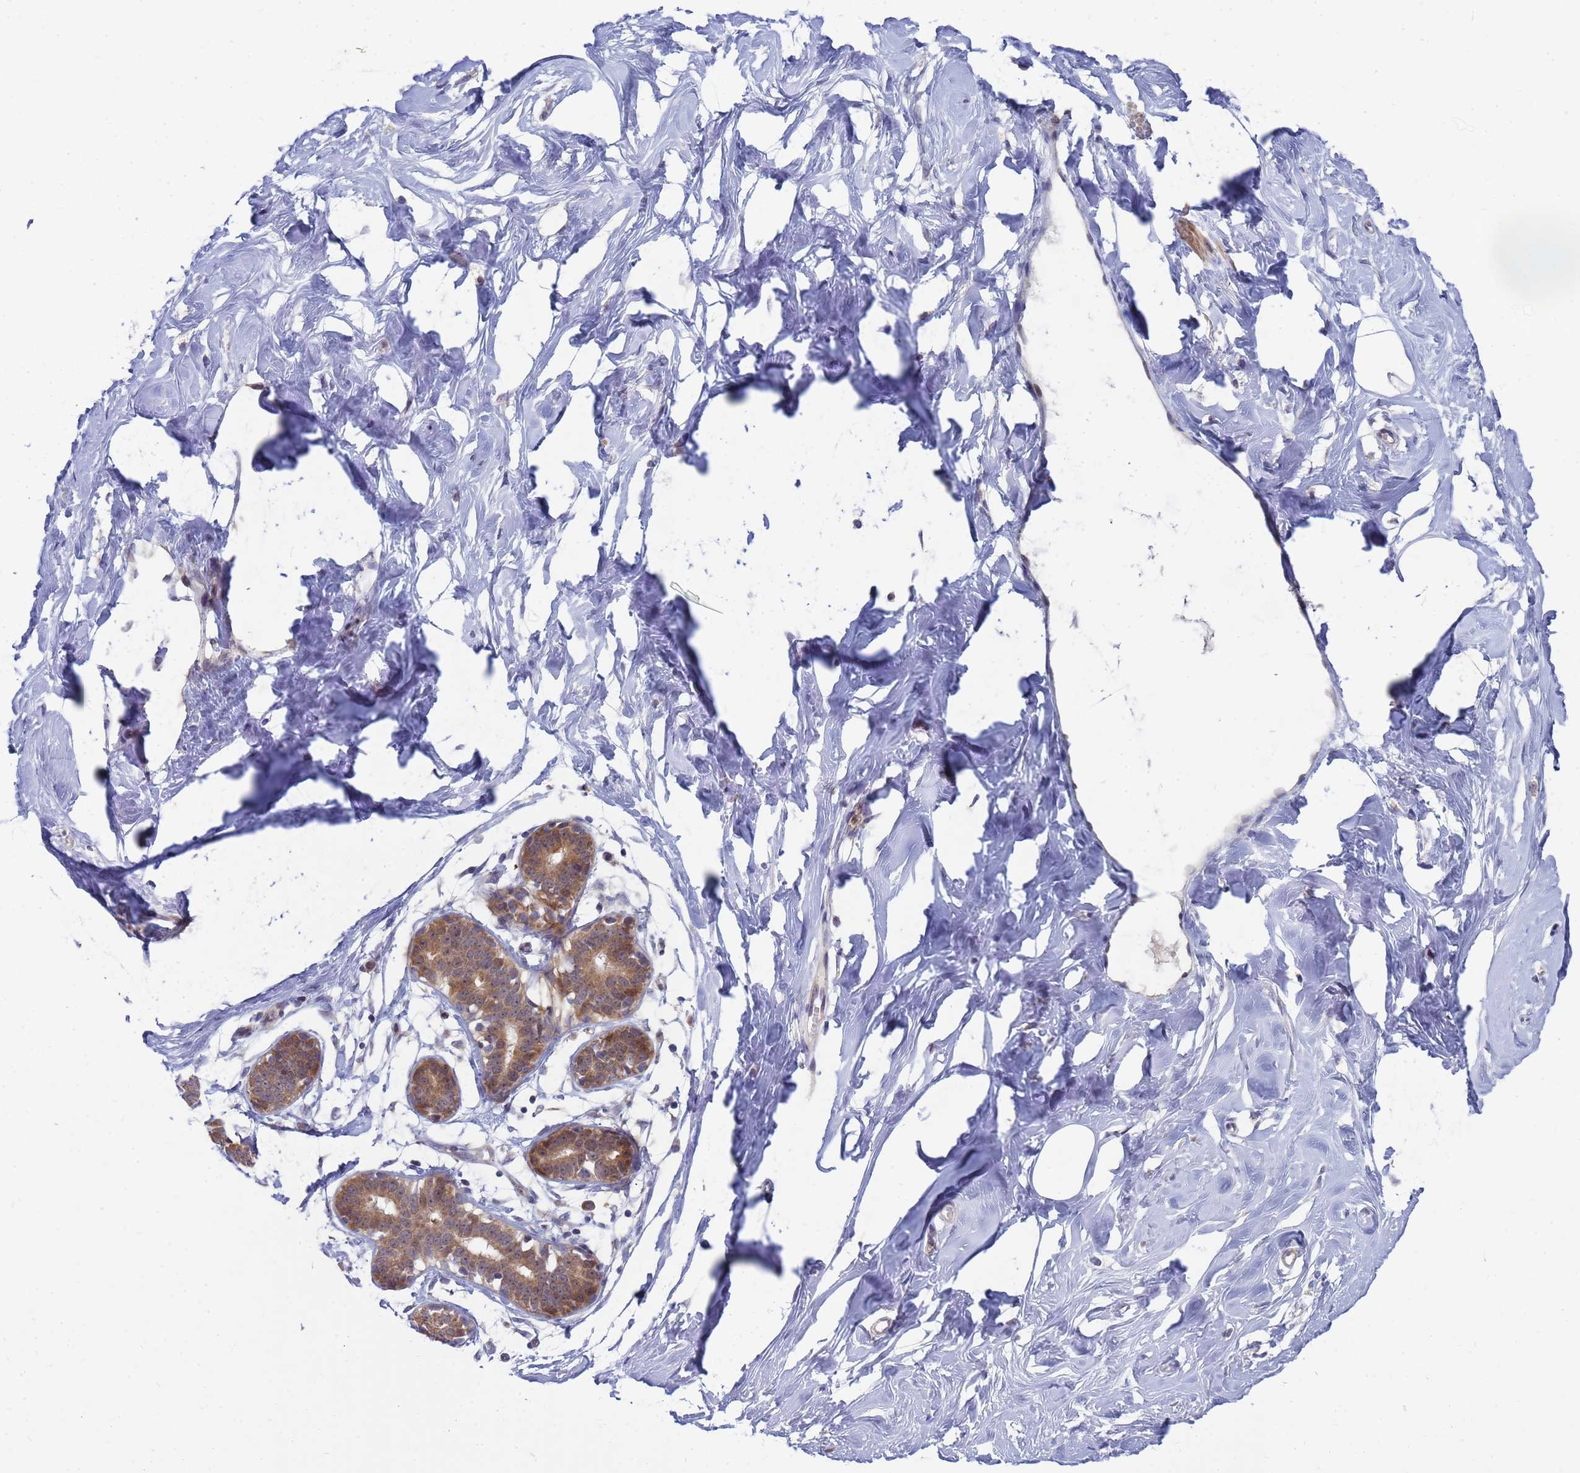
{"staining": {"intensity": "negative", "quantity": "none", "location": "none"}, "tissue": "breast", "cell_type": "Adipocytes", "image_type": "normal", "snomed": [{"axis": "morphology", "description": "Normal tissue, NOS"}, {"axis": "morphology", "description": "Adenoma, NOS"}, {"axis": "topography", "description": "Breast"}], "caption": "IHC of unremarkable human breast reveals no expression in adipocytes.", "gene": "ENOSF1", "patient": {"sex": "female", "age": 23}}